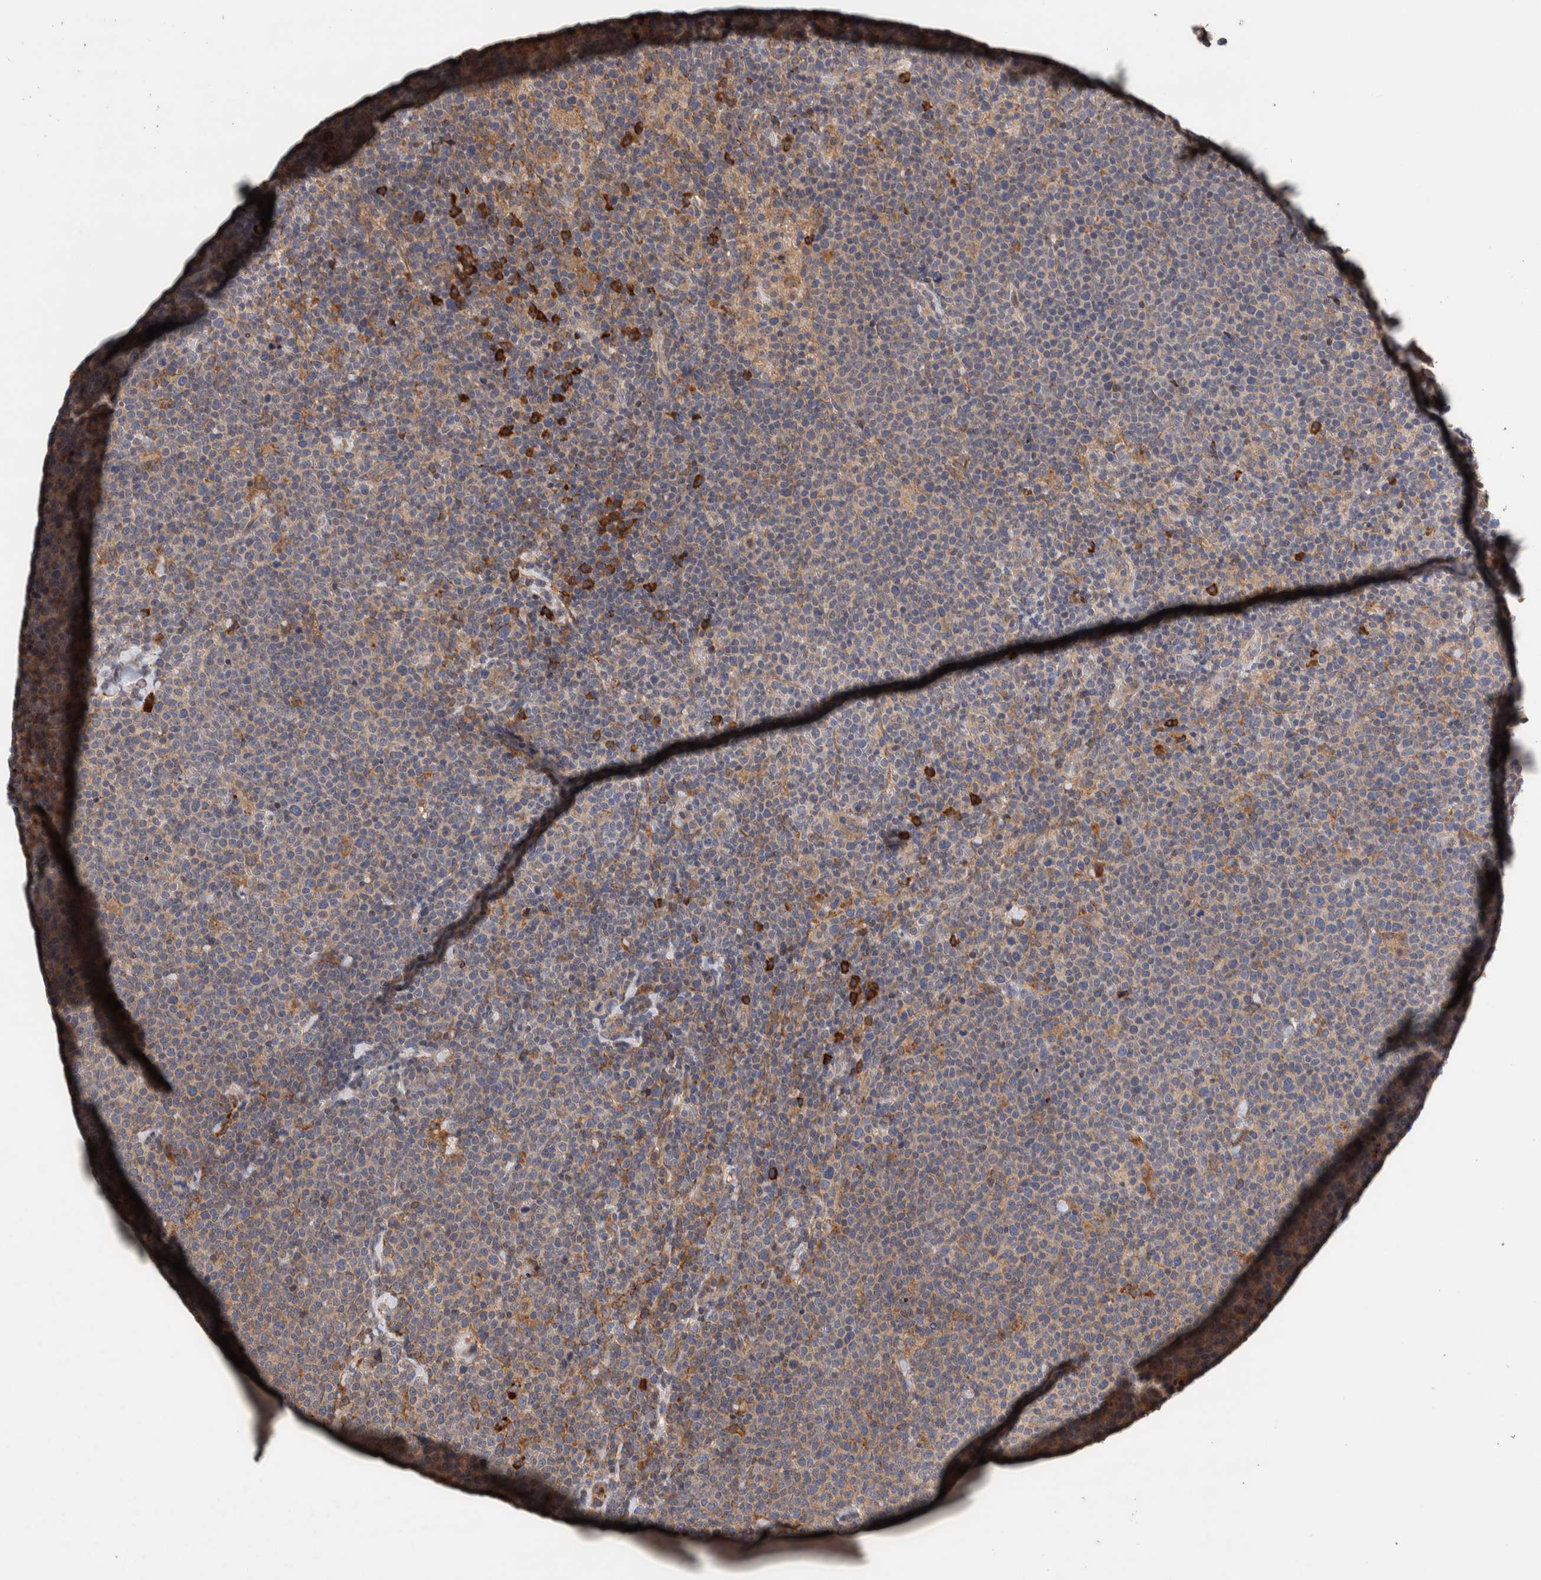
{"staining": {"intensity": "weak", "quantity": "<25%", "location": "cytoplasmic/membranous"}, "tissue": "lymphoma", "cell_type": "Tumor cells", "image_type": "cancer", "snomed": [{"axis": "morphology", "description": "Malignant lymphoma, non-Hodgkin's type, High grade"}, {"axis": "topography", "description": "Lymph node"}], "caption": "Photomicrograph shows no significant protein expression in tumor cells of malignant lymphoma, non-Hodgkin's type (high-grade).", "gene": "PLA2G3", "patient": {"sex": "male", "age": 61}}